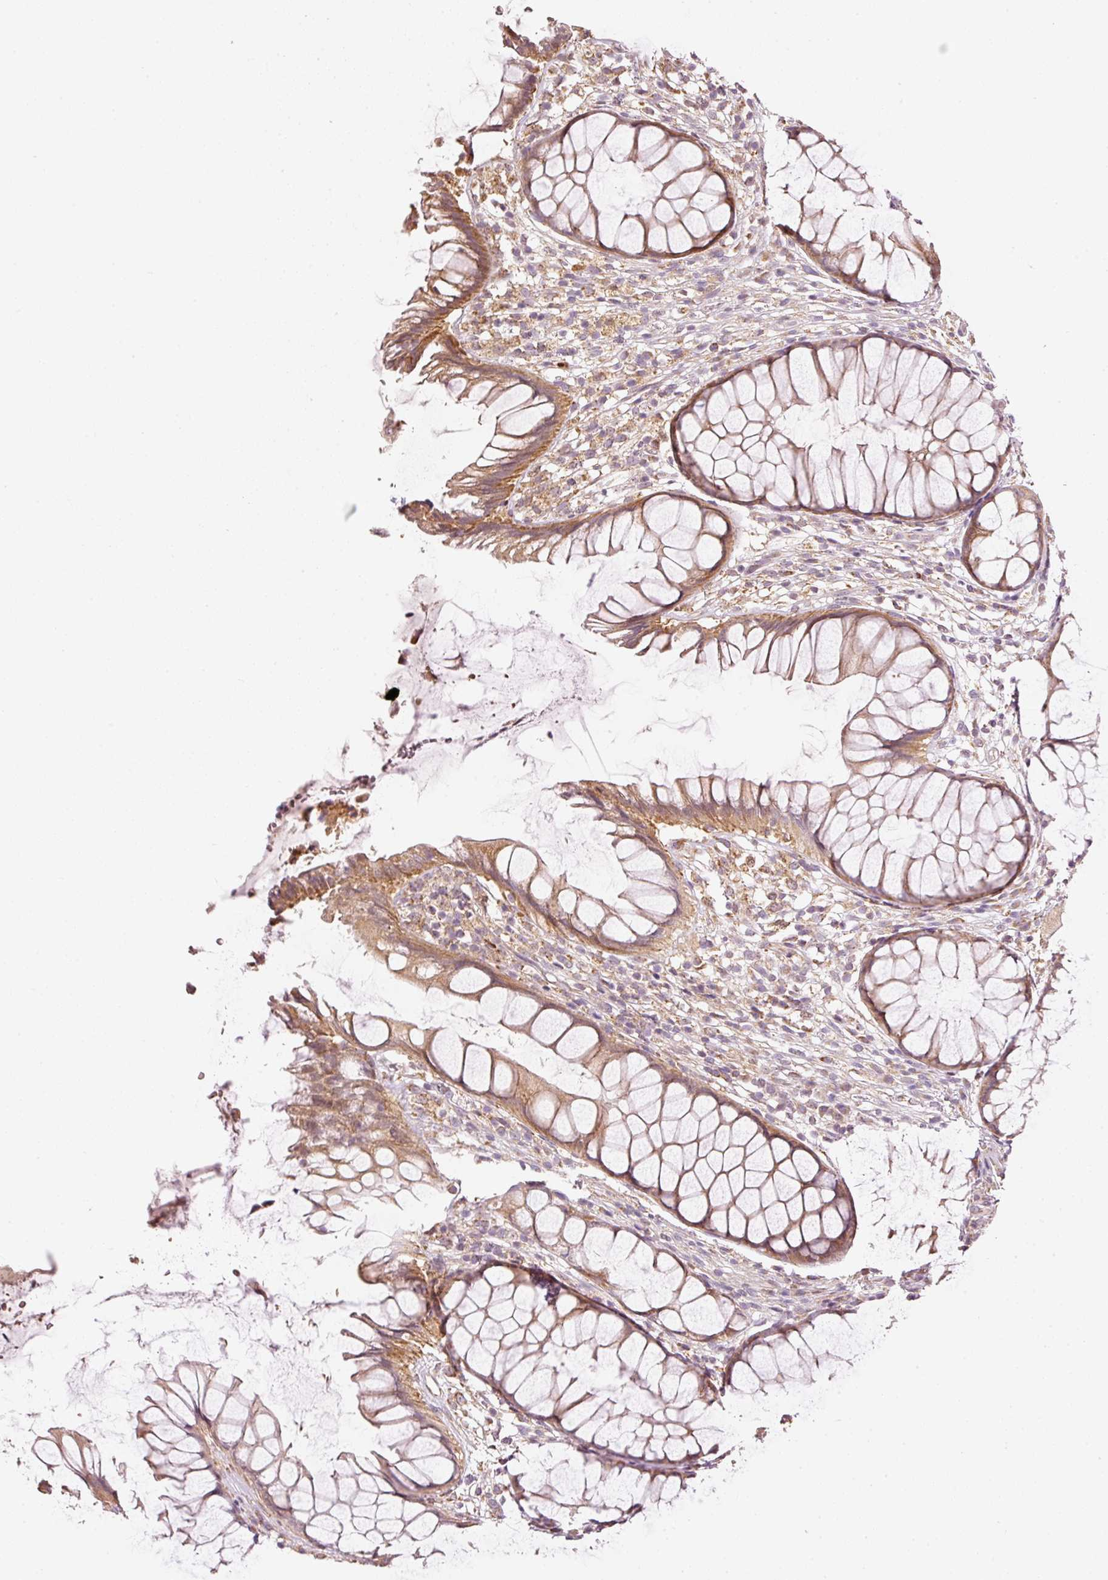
{"staining": {"intensity": "moderate", "quantity": ">75%", "location": "cytoplasmic/membranous"}, "tissue": "rectum", "cell_type": "Glandular cells", "image_type": "normal", "snomed": [{"axis": "morphology", "description": "Normal tissue, NOS"}, {"axis": "topography", "description": "Smooth muscle"}, {"axis": "topography", "description": "Rectum"}], "caption": "A high-resolution micrograph shows immunohistochemistry (IHC) staining of benign rectum, which exhibits moderate cytoplasmic/membranous staining in about >75% of glandular cells.", "gene": "MTHFD1L", "patient": {"sex": "male", "age": 53}}